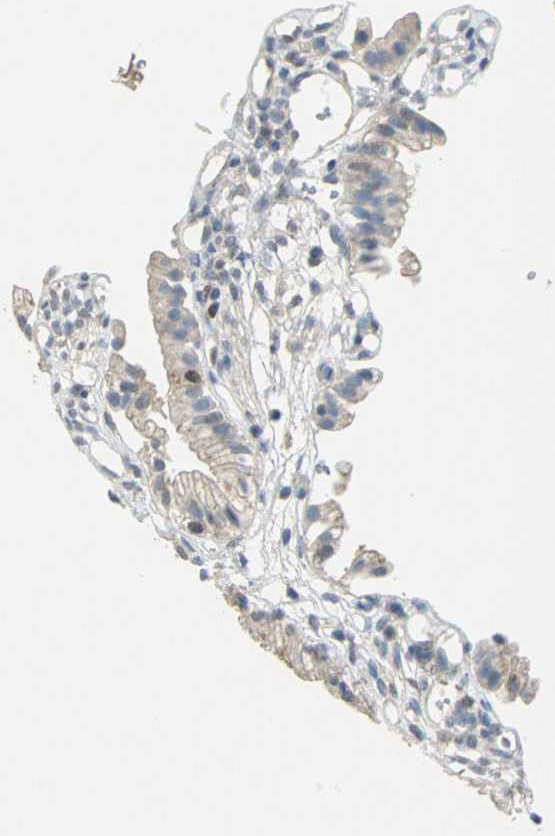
{"staining": {"intensity": "moderate", "quantity": ">75%", "location": "cytoplasmic/membranous,nuclear"}, "tissue": "gallbladder", "cell_type": "Glandular cells", "image_type": "normal", "snomed": [{"axis": "morphology", "description": "Normal tissue, NOS"}, {"axis": "topography", "description": "Gallbladder"}], "caption": "Brown immunohistochemical staining in unremarkable human gallbladder exhibits moderate cytoplasmic/membranous,nuclear staining in approximately >75% of glandular cells. The staining was performed using DAB (3,3'-diaminobenzidine) to visualize the protein expression in brown, while the nuclei were stained in blue with hematoxylin (Magnification: 20x).", "gene": "PPIA", "patient": {"sex": "male", "age": 65}}